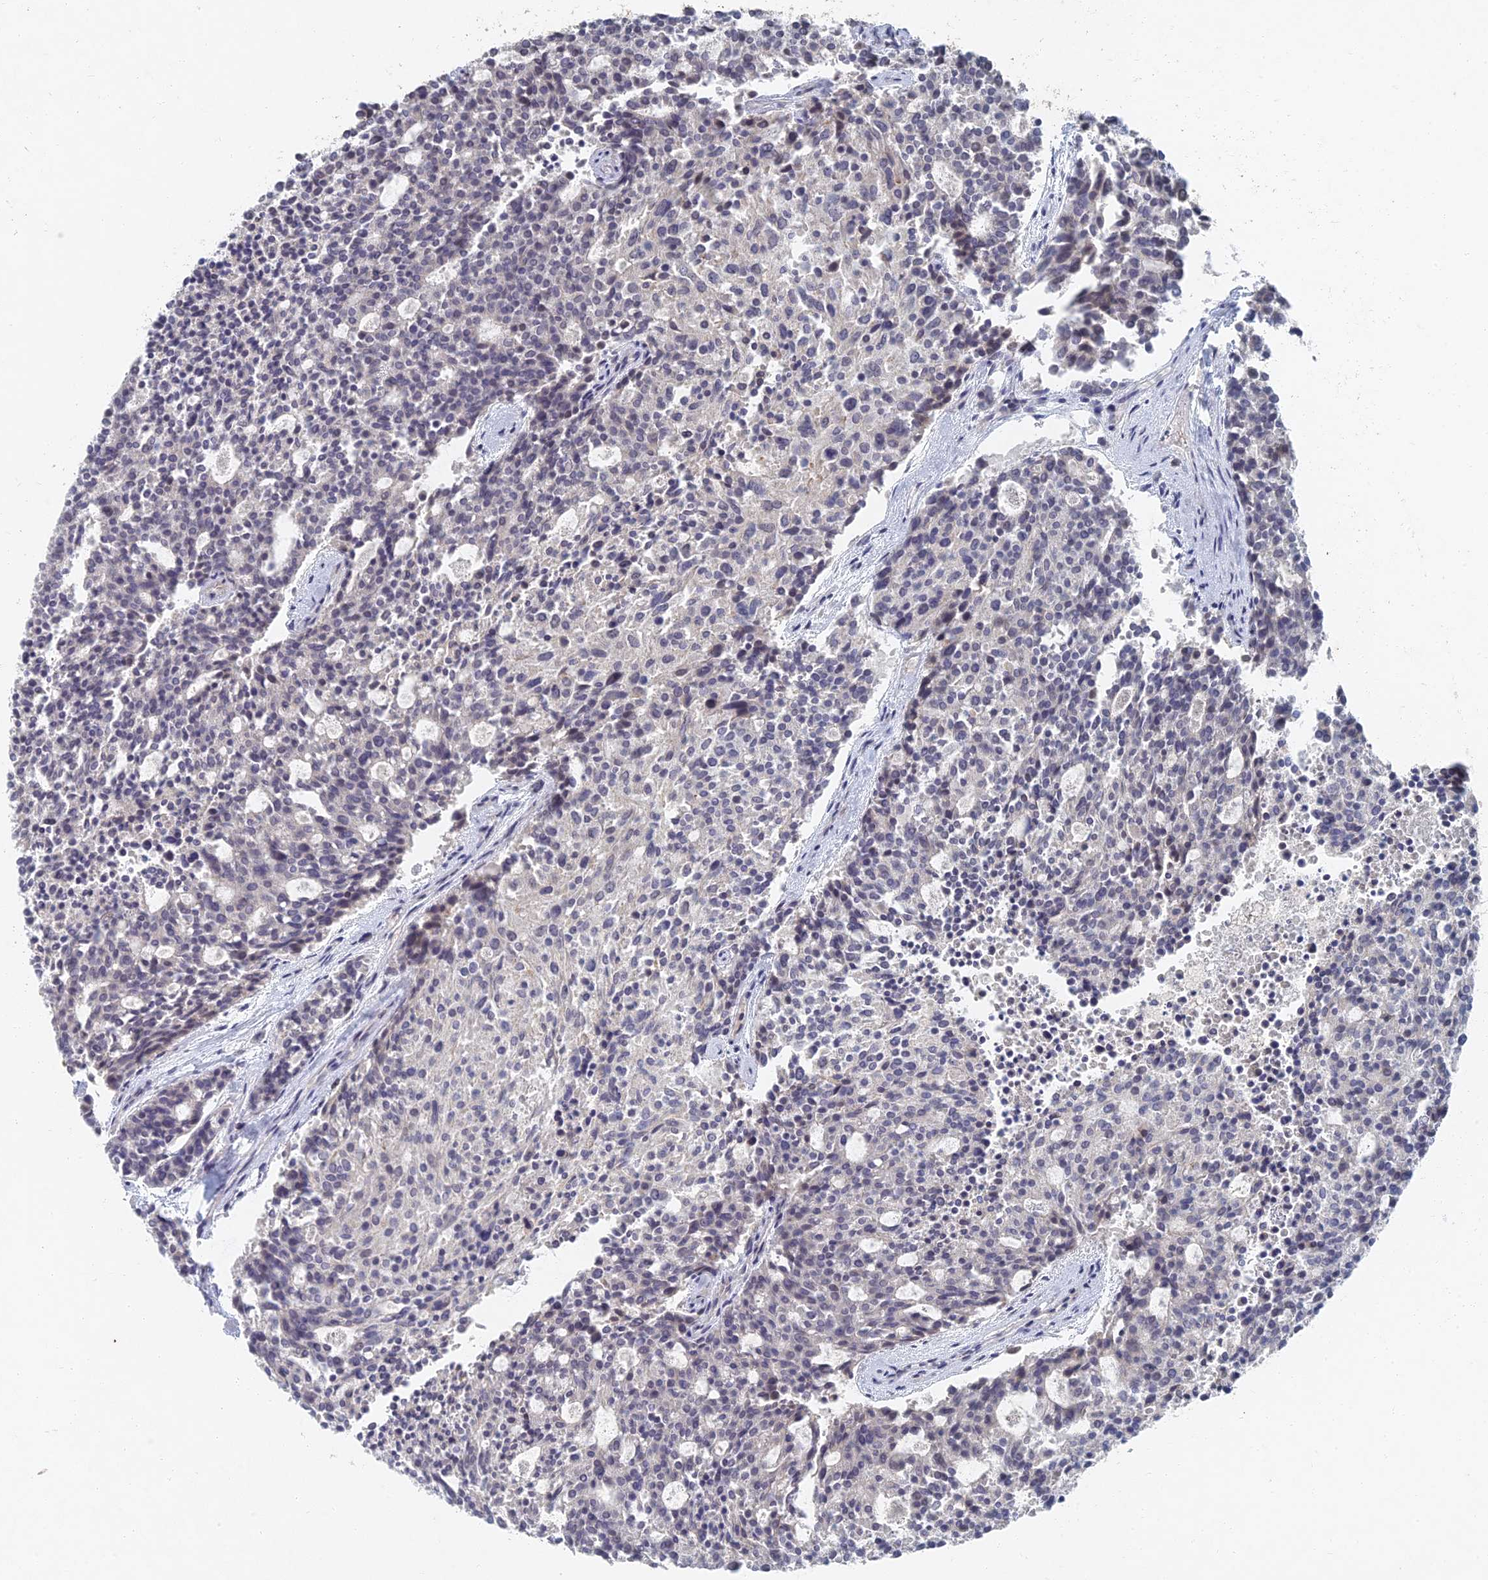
{"staining": {"intensity": "negative", "quantity": "none", "location": "none"}, "tissue": "carcinoid", "cell_type": "Tumor cells", "image_type": "cancer", "snomed": [{"axis": "morphology", "description": "Carcinoid, malignant, NOS"}, {"axis": "topography", "description": "Pancreas"}], "caption": "Carcinoid (malignant) stained for a protein using IHC displays no staining tumor cells.", "gene": "GNA15", "patient": {"sex": "female", "age": 54}}